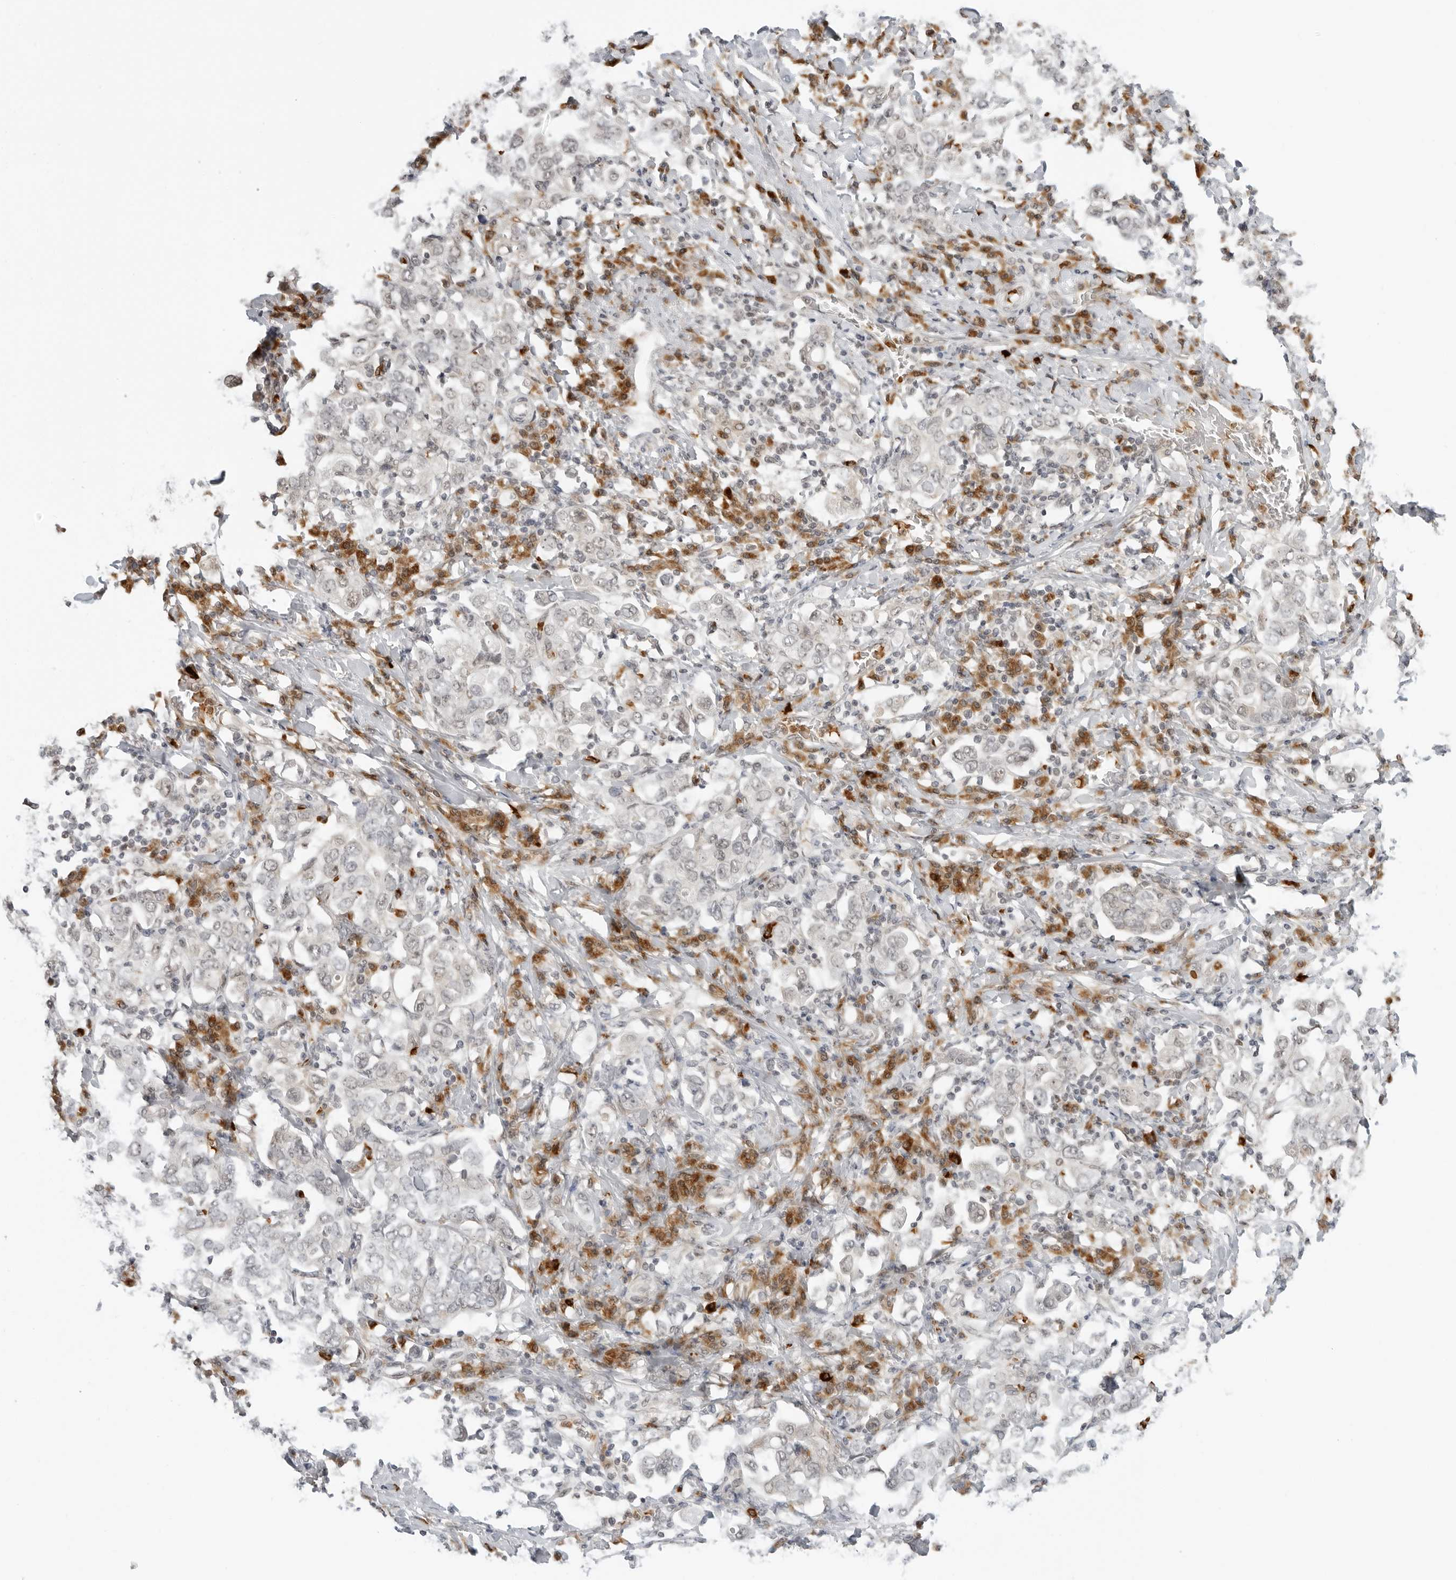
{"staining": {"intensity": "negative", "quantity": "none", "location": "none"}, "tissue": "stomach cancer", "cell_type": "Tumor cells", "image_type": "cancer", "snomed": [{"axis": "morphology", "description": "Adenocarcinoma, NOS"}, {"axis": "topography", "description": "Stomach, upper"}], "caption": "This is an IHC histopathology image of stomach cancer. There is no positivity in tumor cells.", "gene": "SUGCT", "patient": {"sex": "male", "age": 62}}